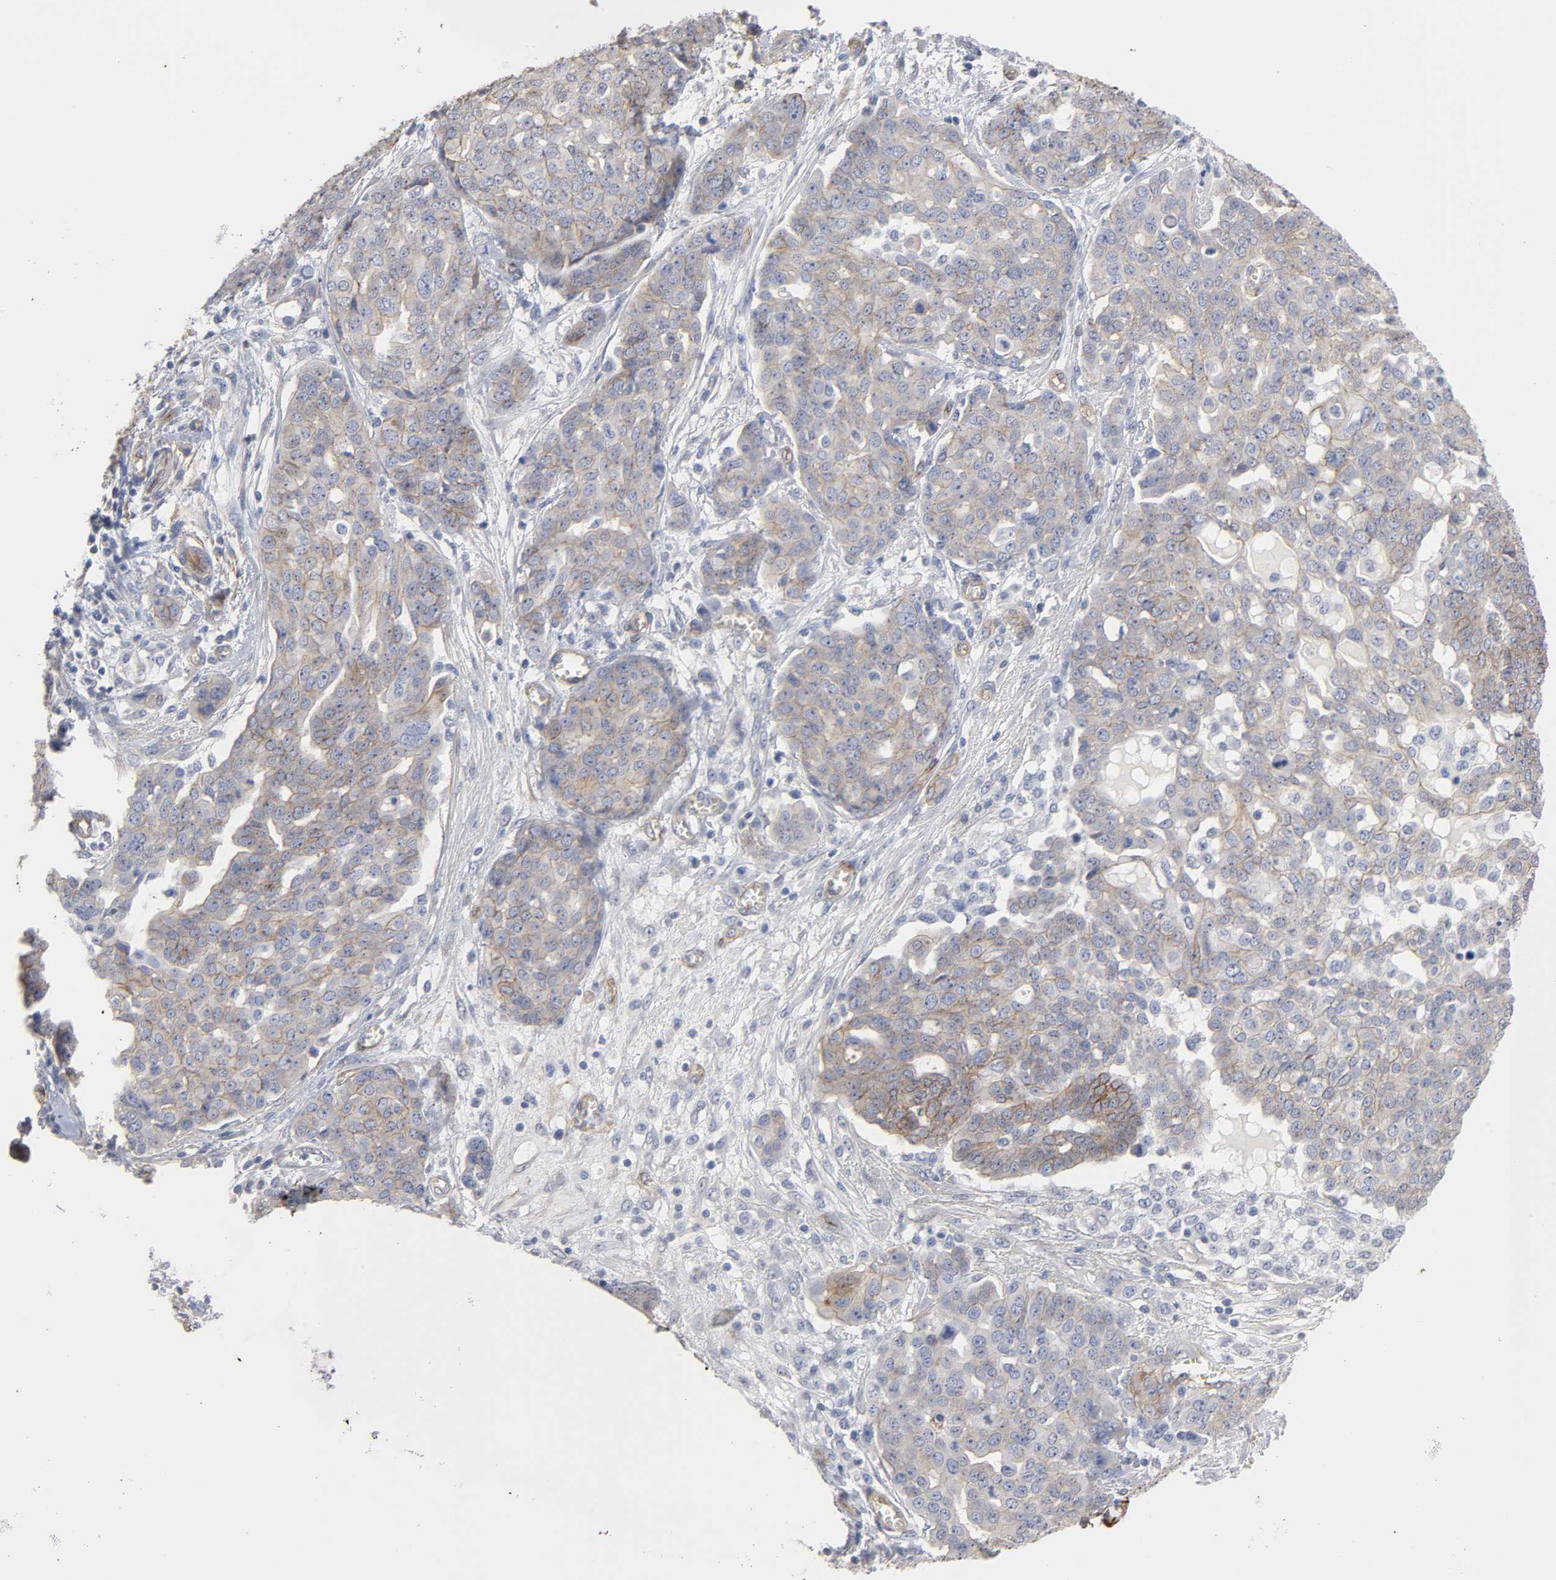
{"staining": {"intensity": "weak", "quantity": "25%-75%", "location": "cytoplasmic/membranous"}, "tissue": "ovarian cancer", "cell_type": "Tumor cells", "image_type": "cancer", "snomed": [{"axis": "morphology", "description": "Cystadenocarcinoma, serous, NOS"}, {"axis": "topography", "description": "Soft tissue"}, {"axis": "topography", "description": "Ovary"}], "caption": "IHC staining of ovarian serous cystadenocarcinoma, which shows low levels of weak cytoplasmic/membranous positivity in about 25%-75% of tumor cells indicating weak cytoplasmic/membranous protein expression. The staining was performed using DAB (3,3'-diaminobenzidine) (brown) for protein detection and nuclei were counterstained in hematoxylin (blue).", "gene": "SPTAN1", "patient": {"sex": "female", "age": 57}}